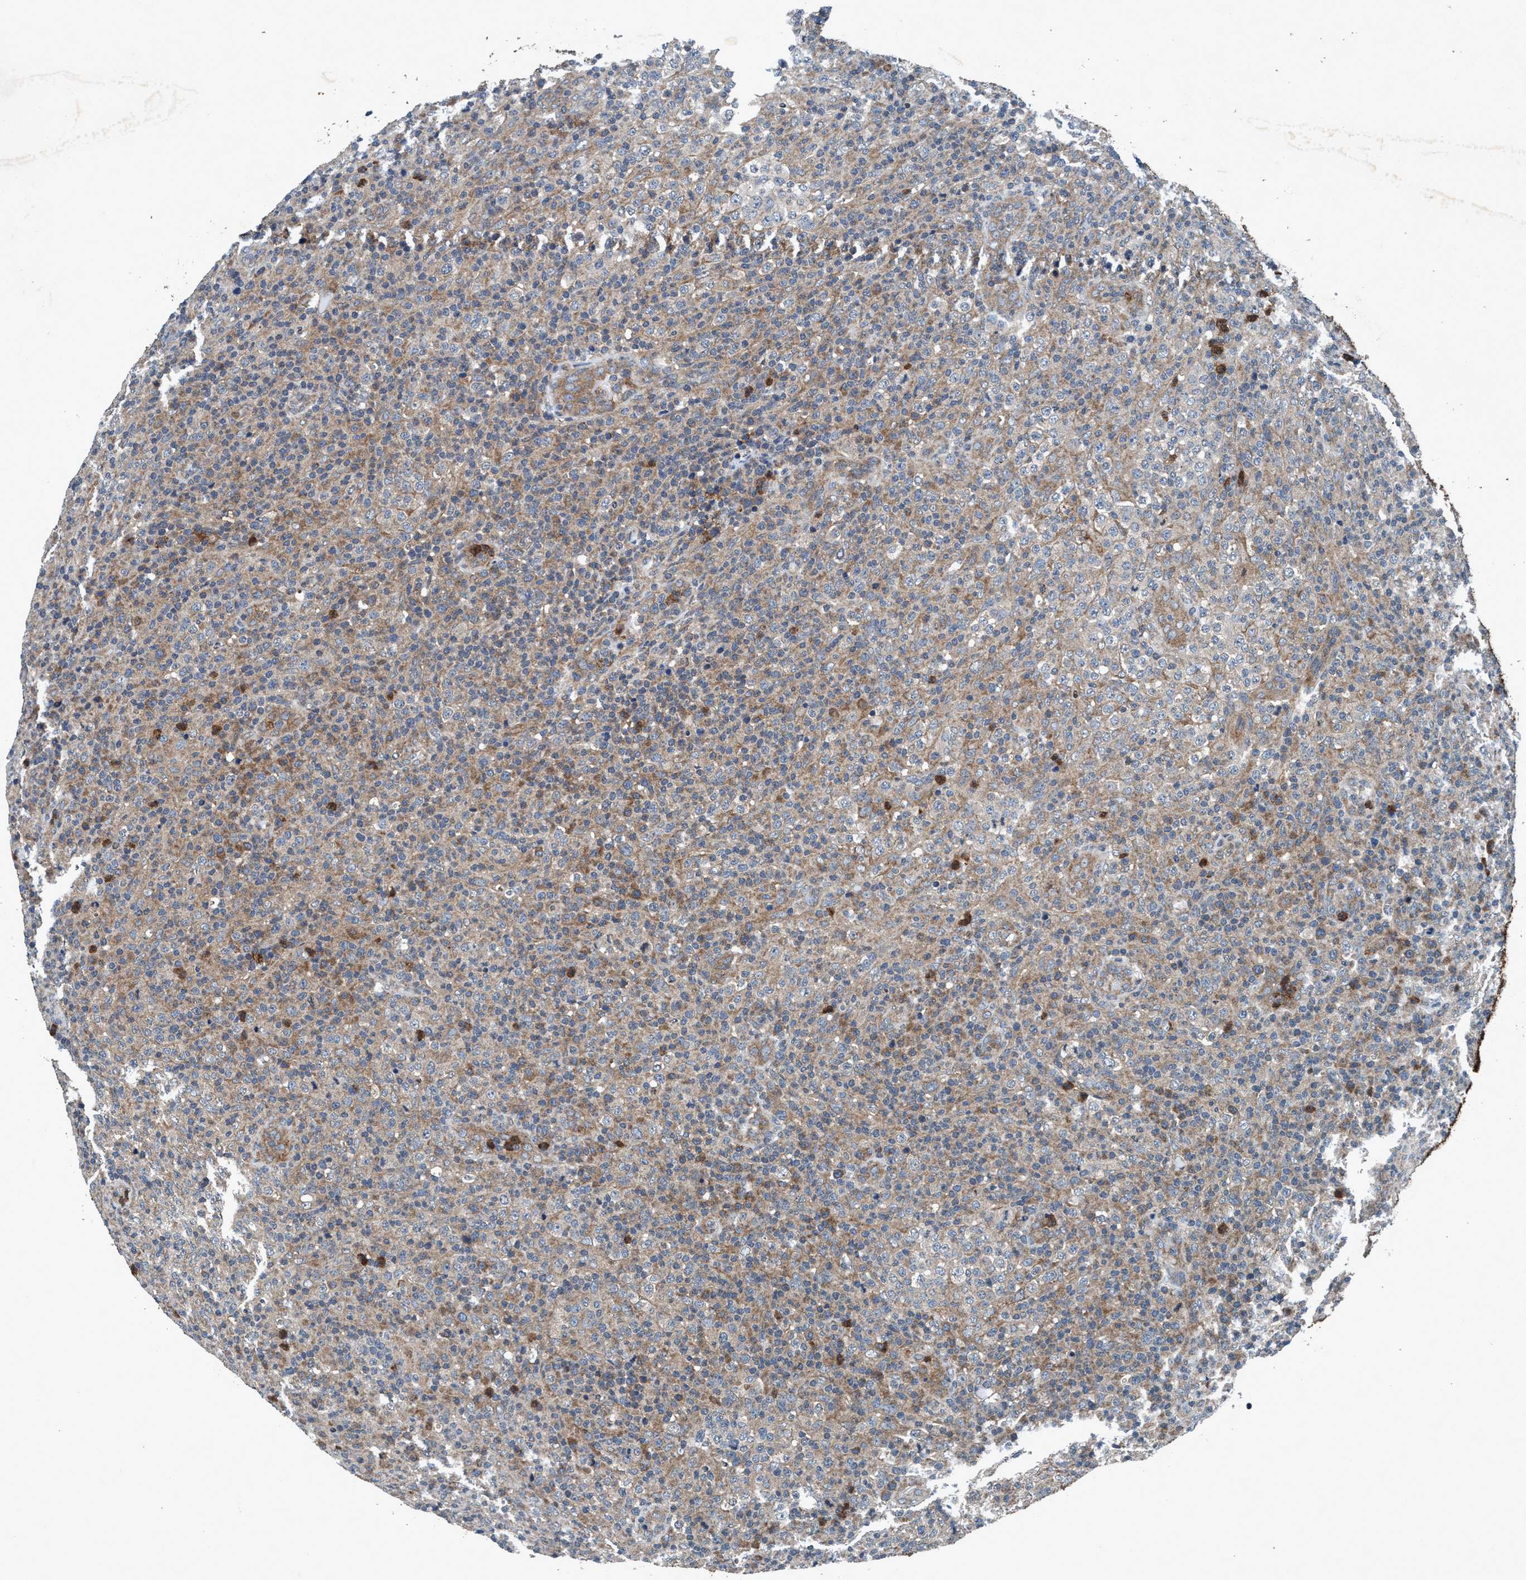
{"staining": {"intensity": "negative", "quantity": "none", "location": "none"}, "tissue": "lymphoma", "cell_type": "Tumor cells", "image_type": "cancer", "snomed": [{"axis": "morphology", "description": "Malignant lymphoma, non-Hodgkin's type, High grade"}, {"axis": "topography", "description": "Lymph node"}], "caption": "This is an immunohistochemistry image of human lymphoma. There is no staining in tumor cells.", "gene": "AKT1S1", "patient": {"sex": "female", "age": 76}}